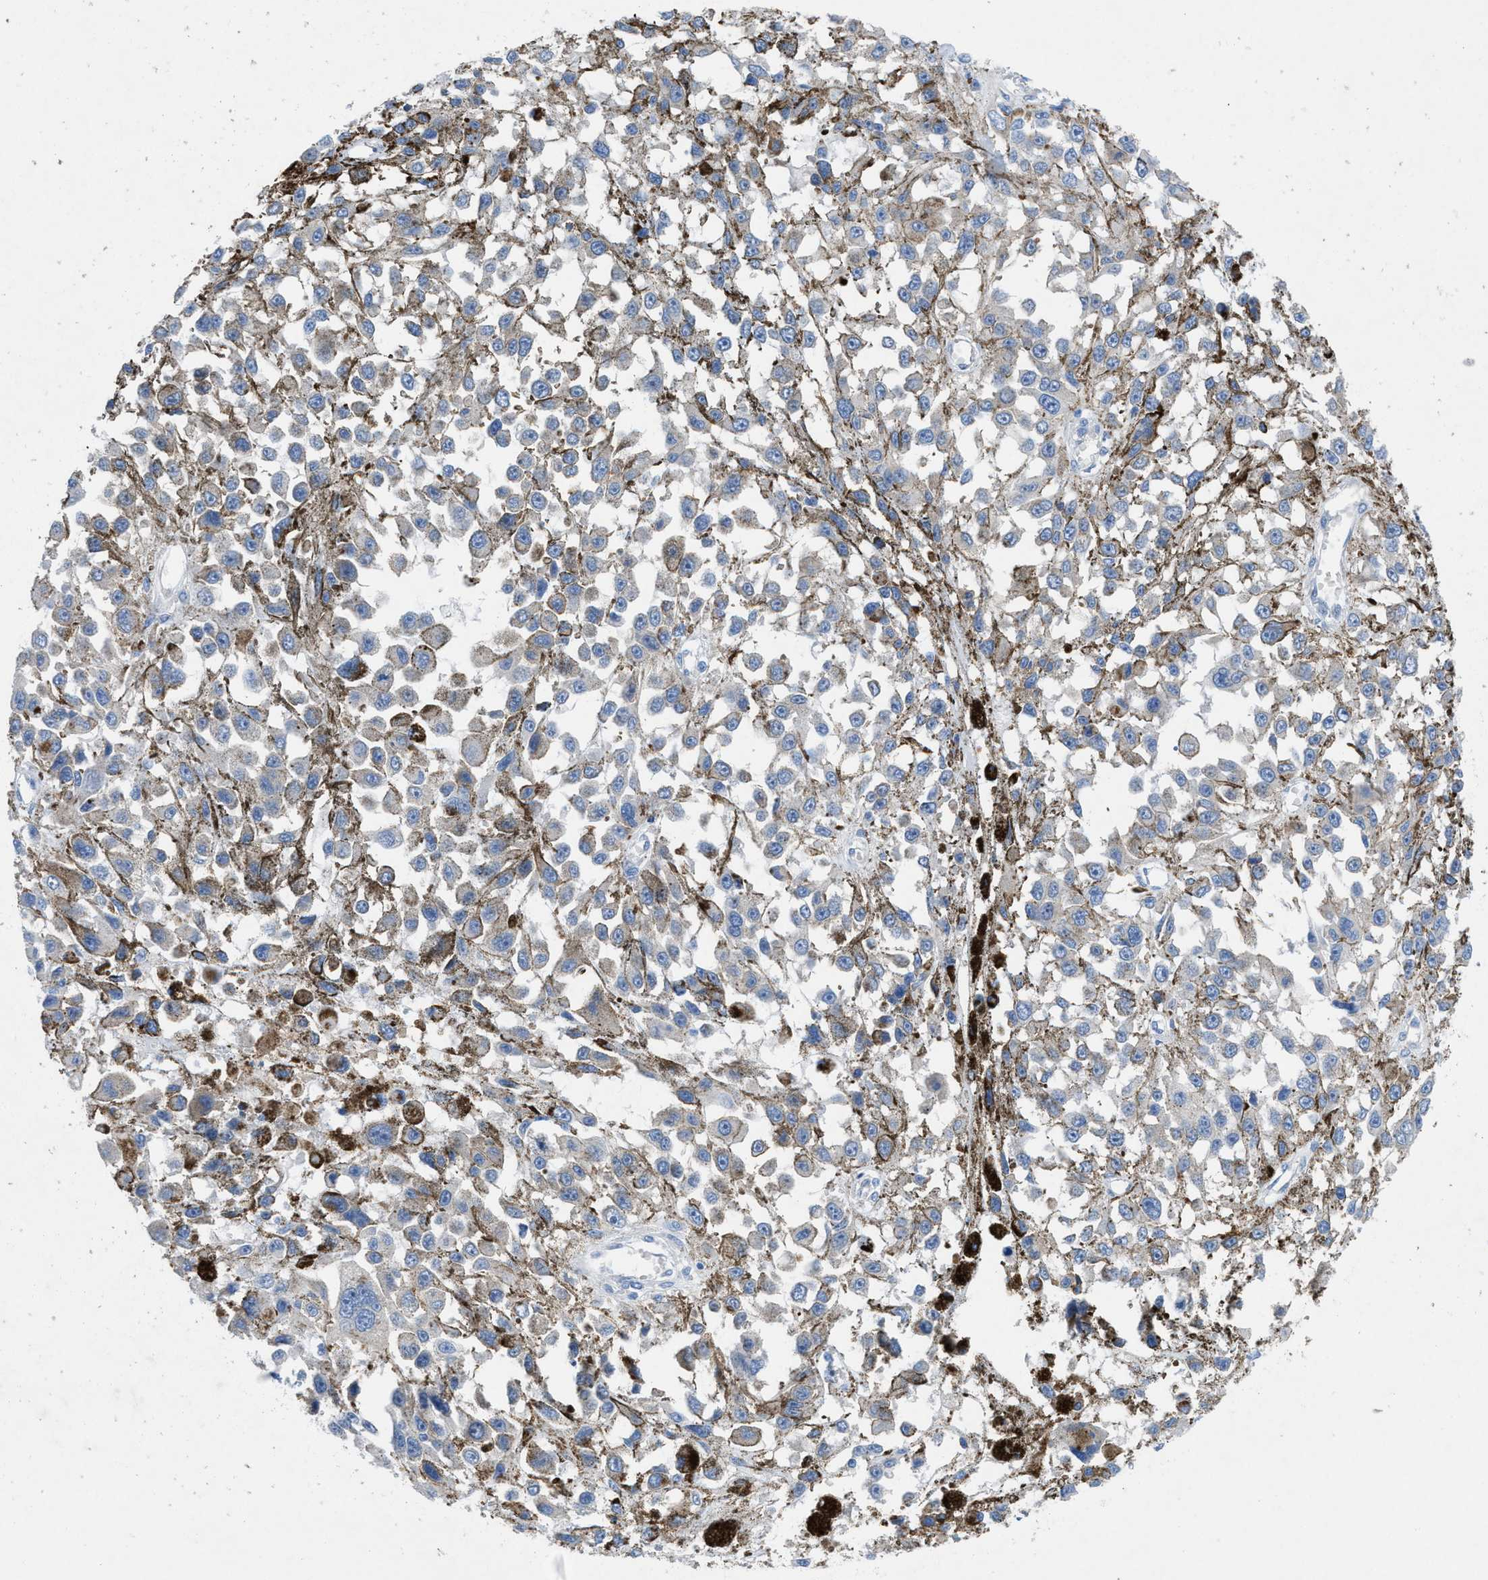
{"staining": {"intensity": "negative", "quantity": "none", "location": "none"}, "tissue": "melanoma", "cell_type": "Tumor cells", "image_type": "cancer", "snomed": [{"axis": "morphology", "description": "Malignant melanoma, Metastatic site"}, {"axis": "topography", "description": "Lymph node"}], "caption": "The micrograph reveals no staining of tumor cells in melanoma.", "gene": "PGR", "patient": {"sex": "male", "age": 59}}